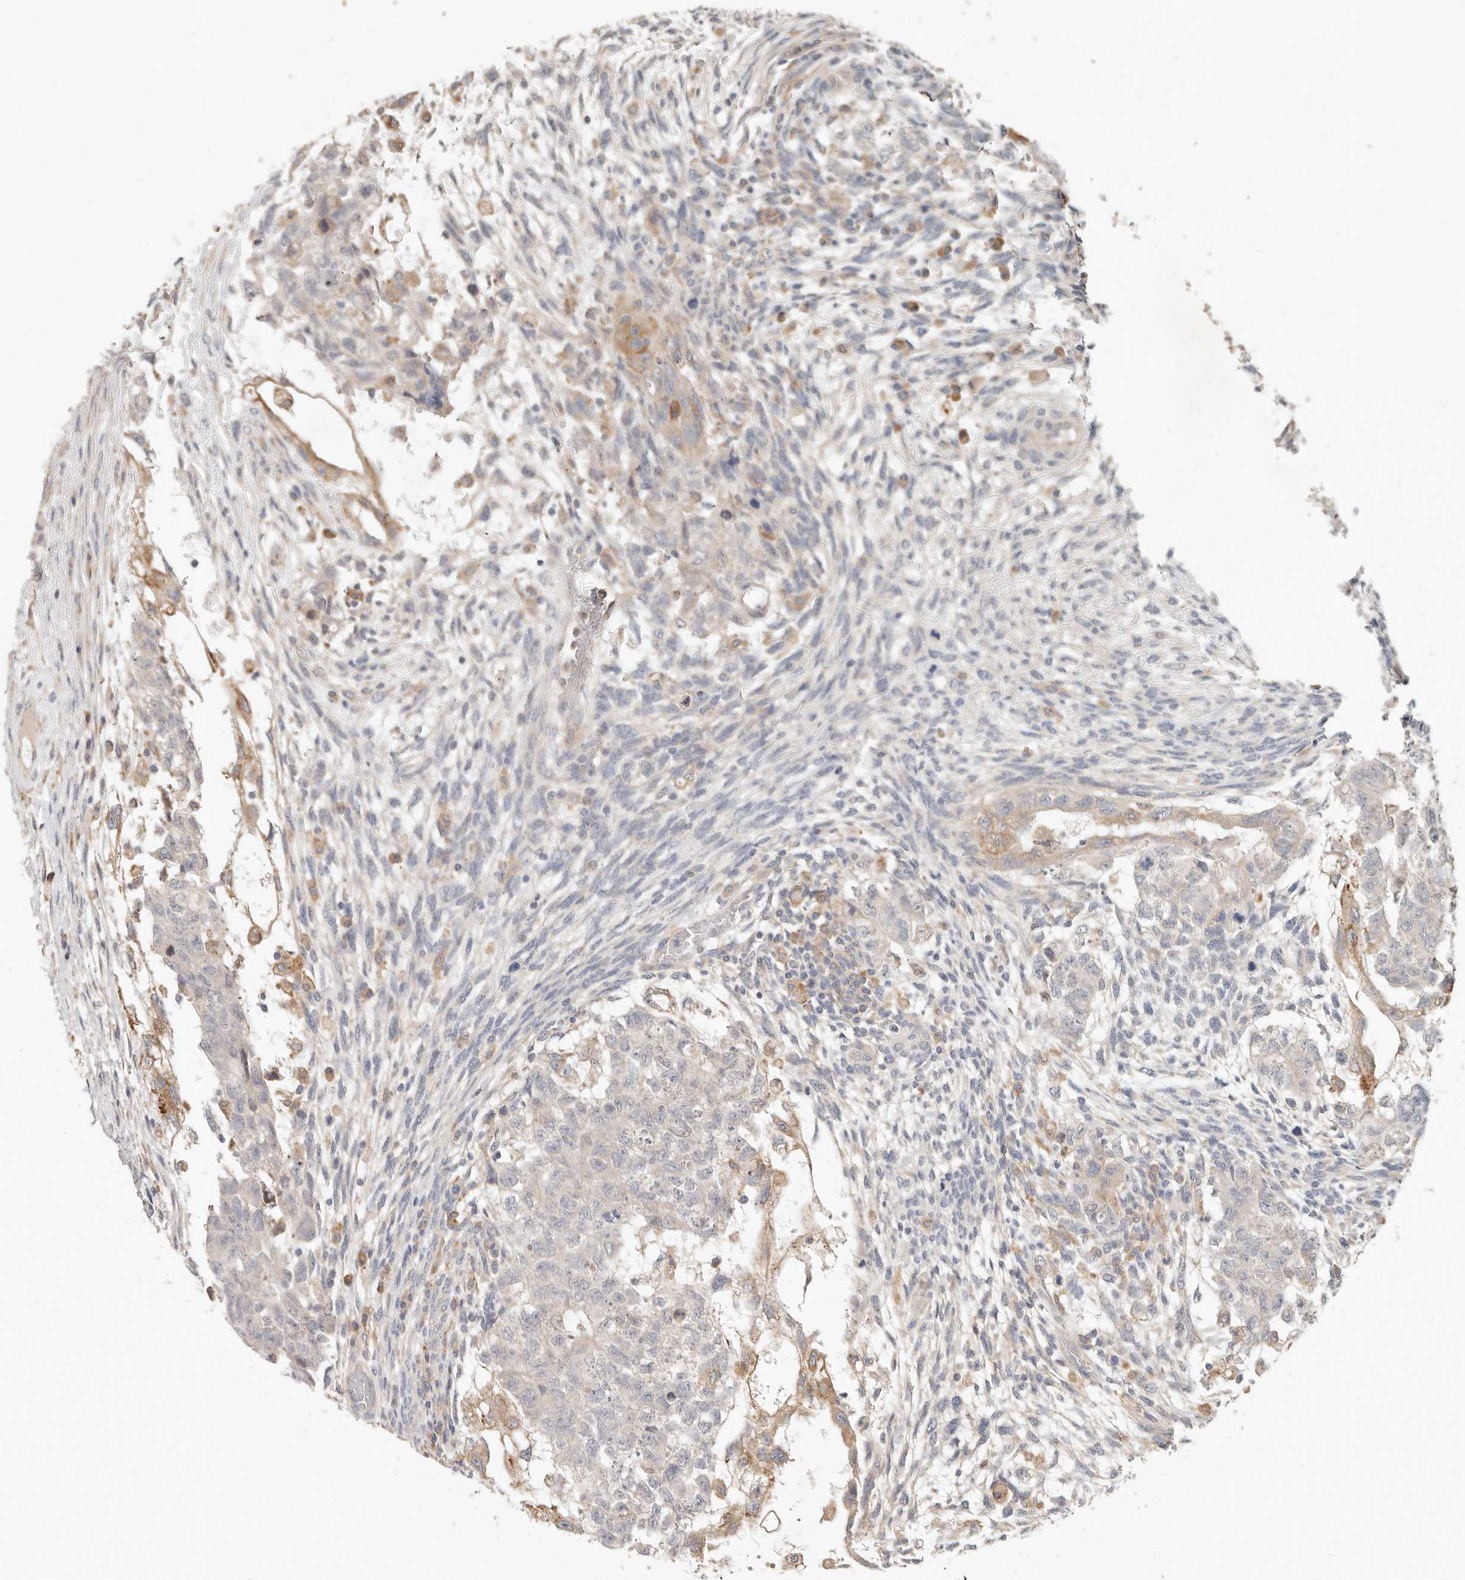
{"staining": {"intensity": "moderate", "quantity": "<25%", "location": "cytoplasmic/membranous"}, "tissue": "testis cancer", "cell_type": "Tumor cells", "image_type": "cancer", "snomed": [{"axis": "morphology", "description": "Normal tissue, NOS"}, {"axis": "morphology", "description": "Carcinoma, Embryonal, NOS"}, {"axis": "topography", "description": "Testis"}], "caption": "Embryonal carcinoma (testis) stained with a brown dye displays moderate cytoplasmic/membranous positive staining in about <25% of tumor cells.", "gene": "ARHGEF10L", "patient": {"sex": "male", "age": 36}}